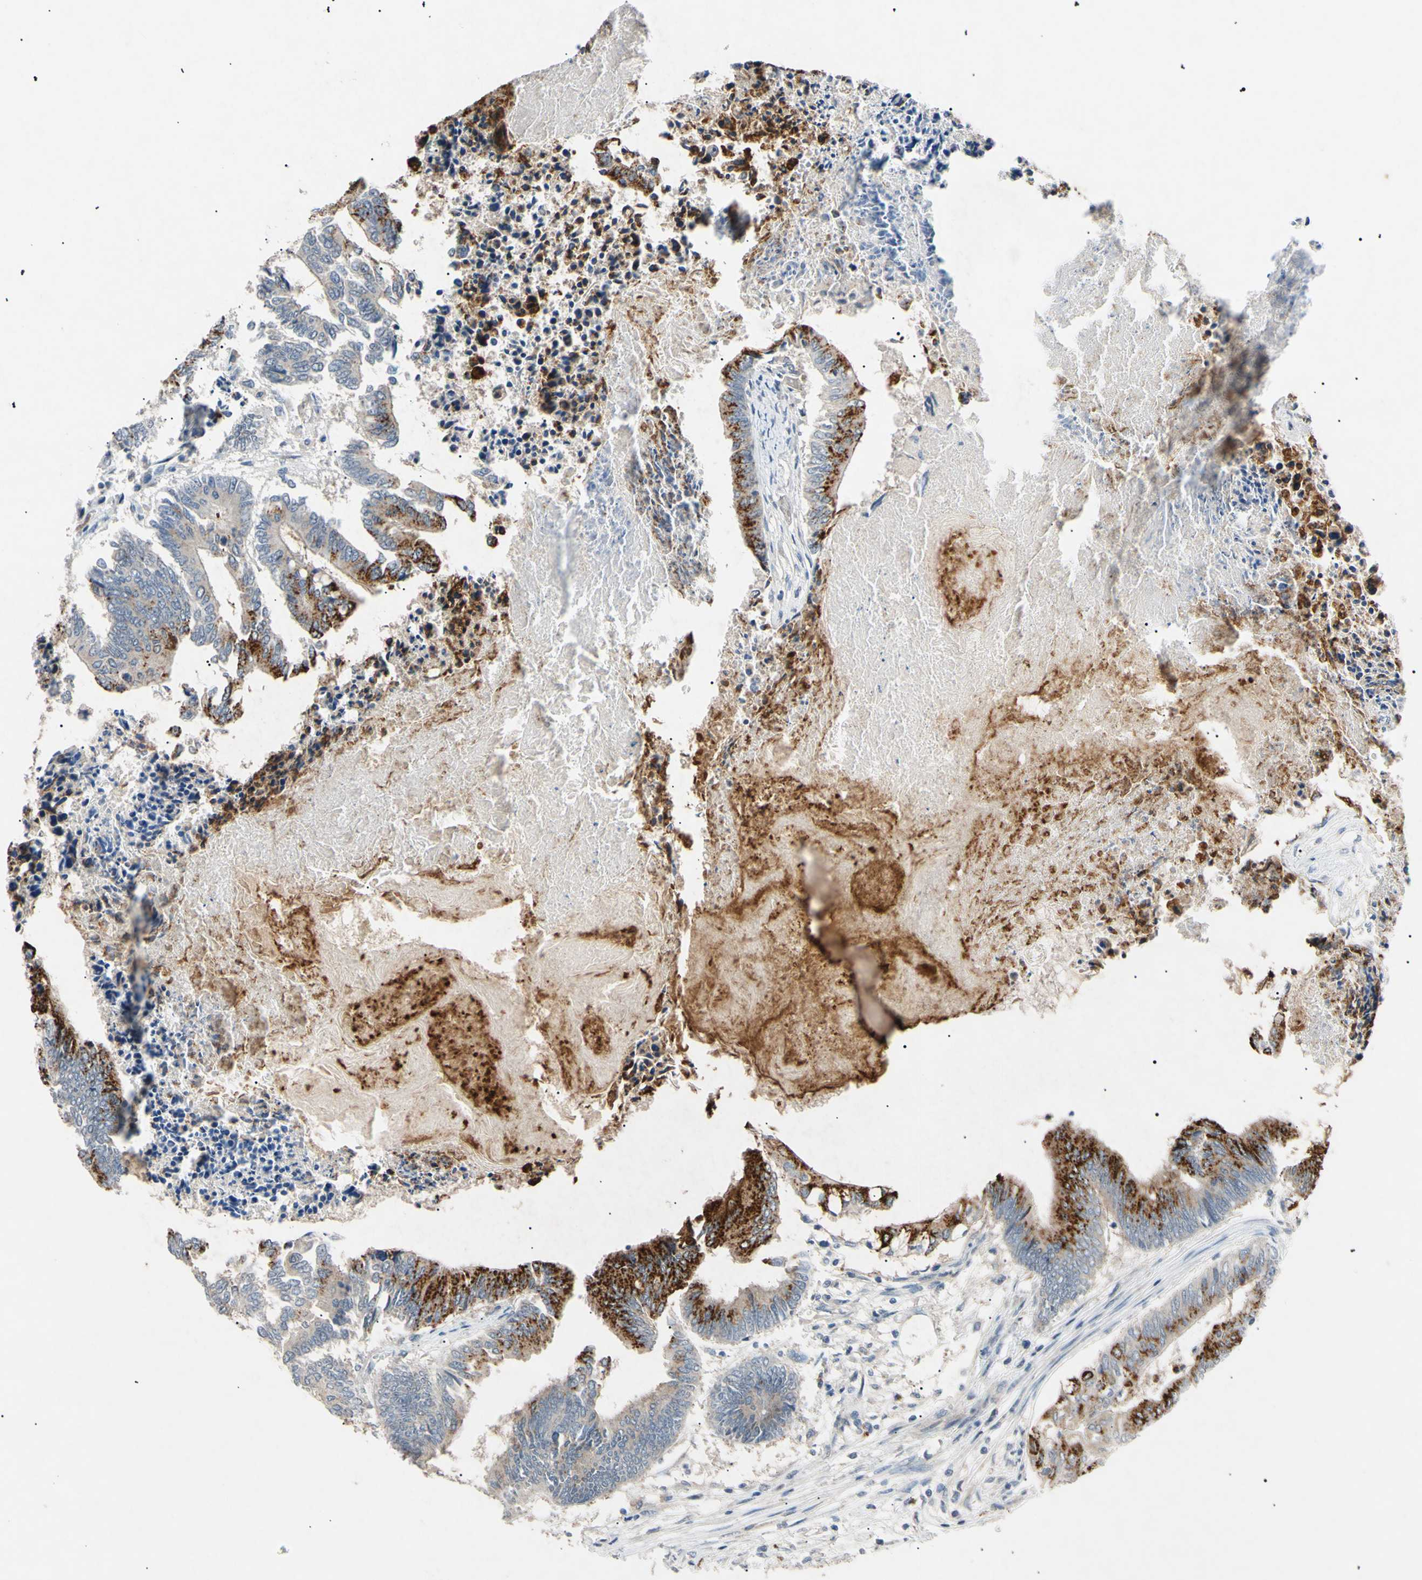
{"staining": {"intensity": "strong", "quantity": "25%-75%", "location": "cytoplasmic/membranous"}, "tissue": "colorectal cancer", "cell_type": "Tumor cells", "image_type": "cancer", "snomed": [{"axis": "morphology", "description": "Adenocarcinoma, NOS"}, {"axis": "topography", "description": "Rectum"}], "caption": "Protein expression analysis of human colorectal cancer (adenocarcinoma) reveals strong cytoplasmic/membranous positivity in about 25%-75% of tumor cells. Ihc stains the protein in brown and the nuclei are stained blue.", "gene": "TUBB4A", "patient": {"sex": "male", "age": 63}}